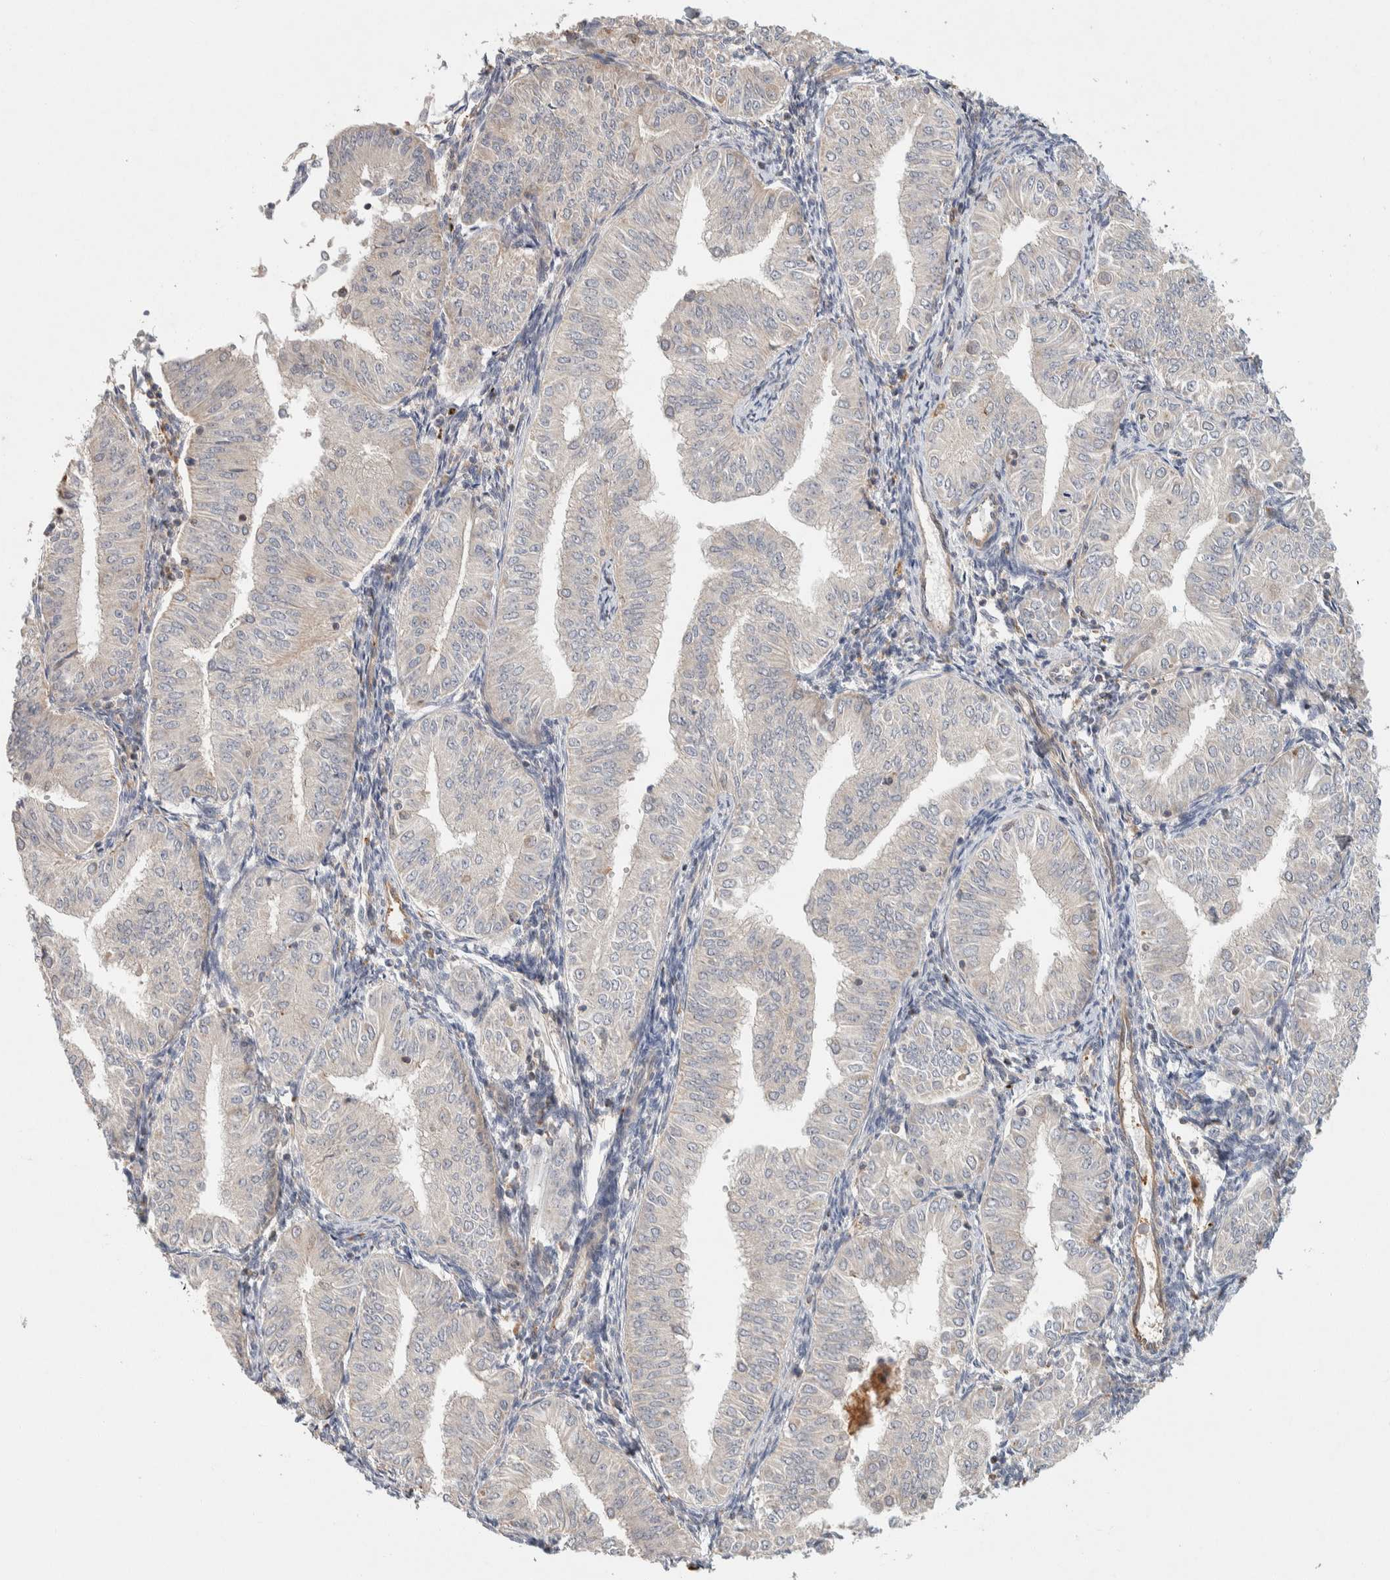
{"staining": {"intensity": "weak", "quantity": "<25%", "location": "cytoplasmic/membranous"}, "tissue": "endometrial cancer", "cell_type": "Tumor cells", "image_type": "cancer", "snomed": [{"axis": "morphology", "description": "Normal tissue, NOS"}, {"axis": "morphology", "description": "Adenocarcinoma, NOS"}, {"axis": "topography", "description": "Endometrium"}], "caption": "Histopathology image shows no protein staining in tumor cells of endometrial adenocarcinoma tissue.", "gene": "KIF9", "patient": {"sex": "female", "age": 53}}